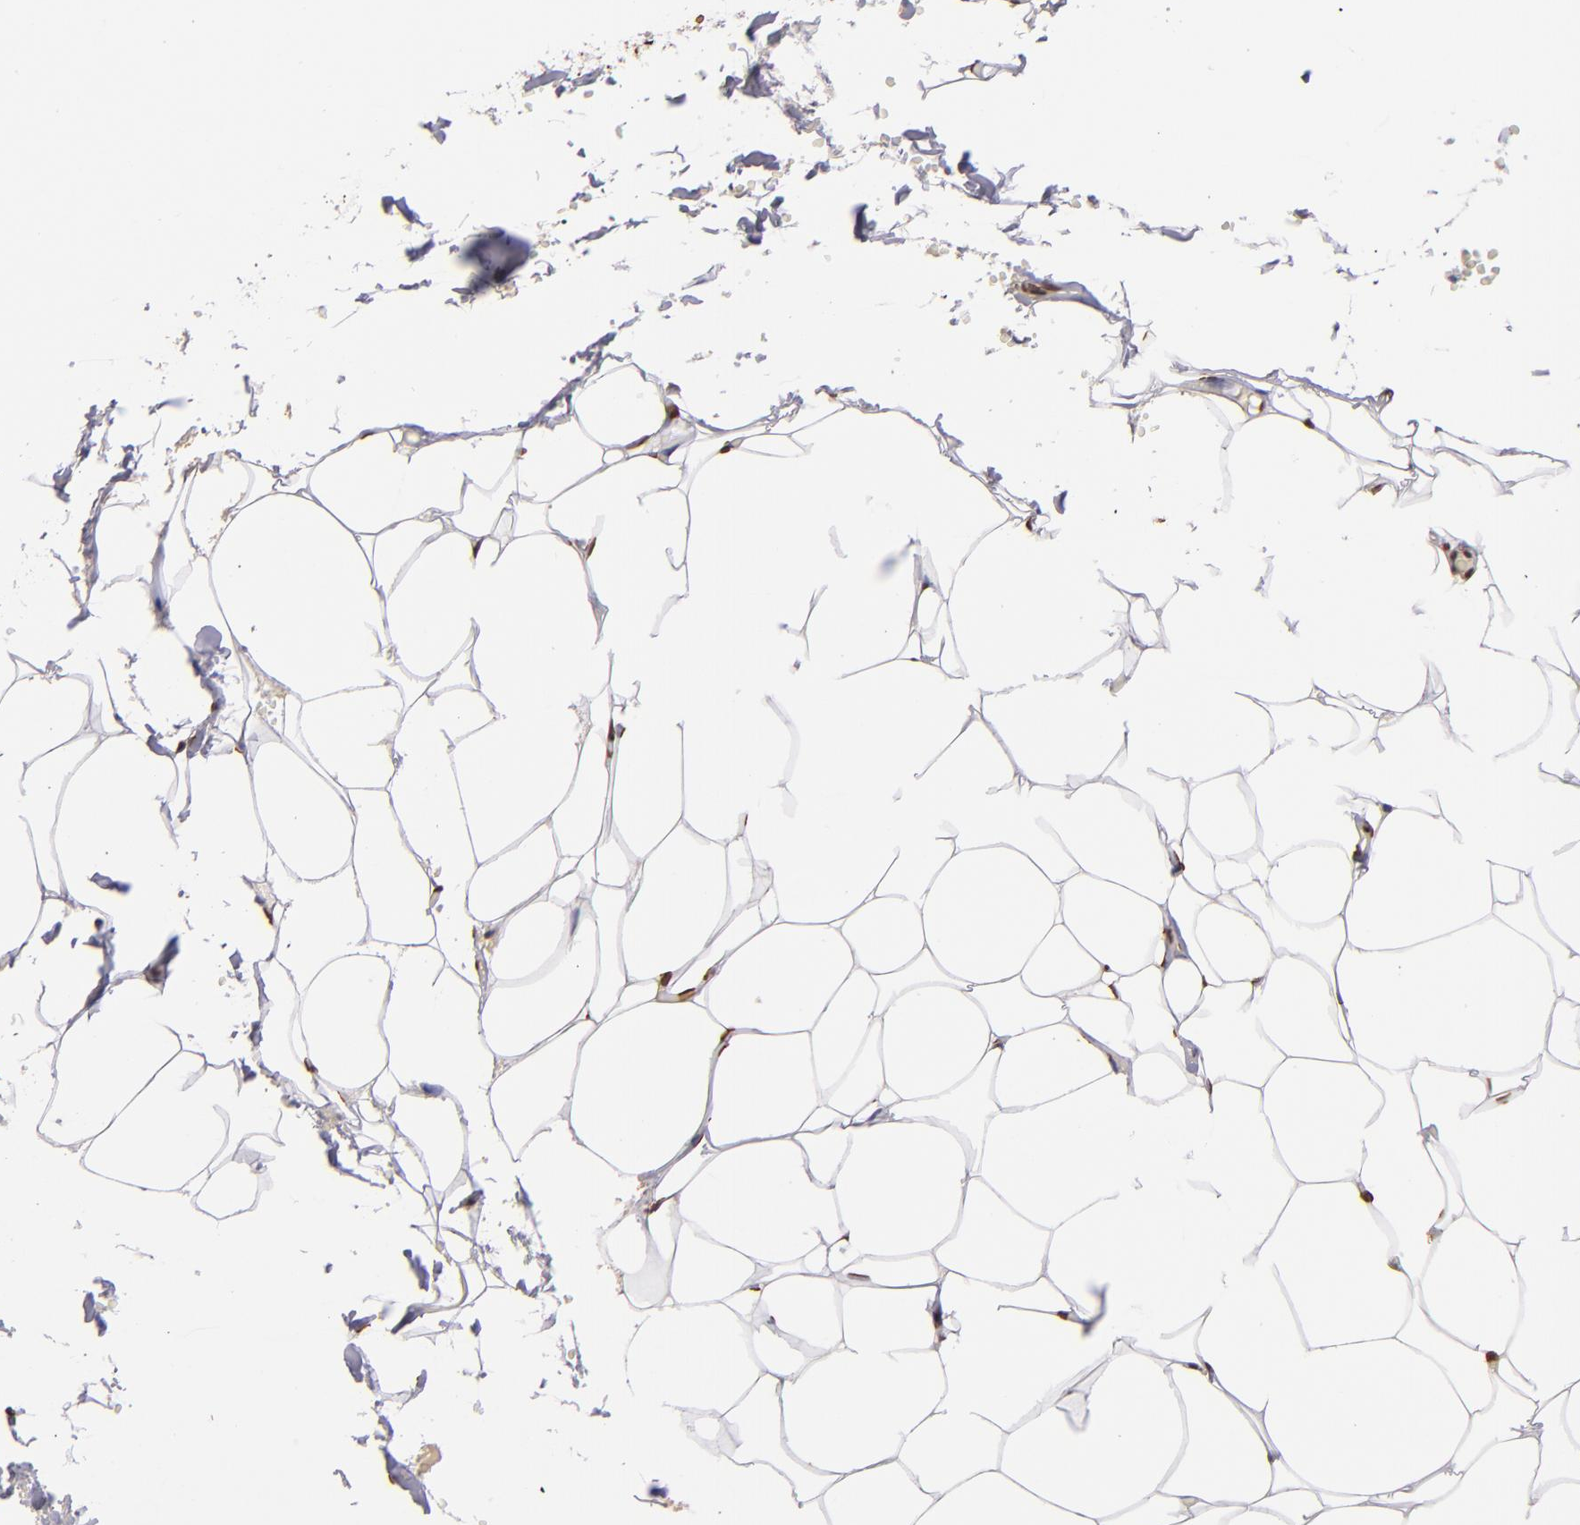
{"staining": {"intensity": "strong", "quantity": ">75%", "location": "nuclear"}, "tissue": "adipose tissue", "cell_type": "Adipocytes", "image_type": "normal", "snomed": [{"axis": "morphology", "description": "Normal tissue, NOS"}, {"axis": "topography", "description": "Soft tissue"}, {"axis": "topography", "description": "Peripheral nerve tissue"}], "caption": "The image shows immunohistochemical staining of unremarkable adipose tissue. There is strong nuclear positivity is identified in approximately >75% of adipocytes. Ihc stains the protein of interest in brown and the nuclei are stained blue.", "gene": "LBX1", "patient": {"sex": "female", "age": 68}}